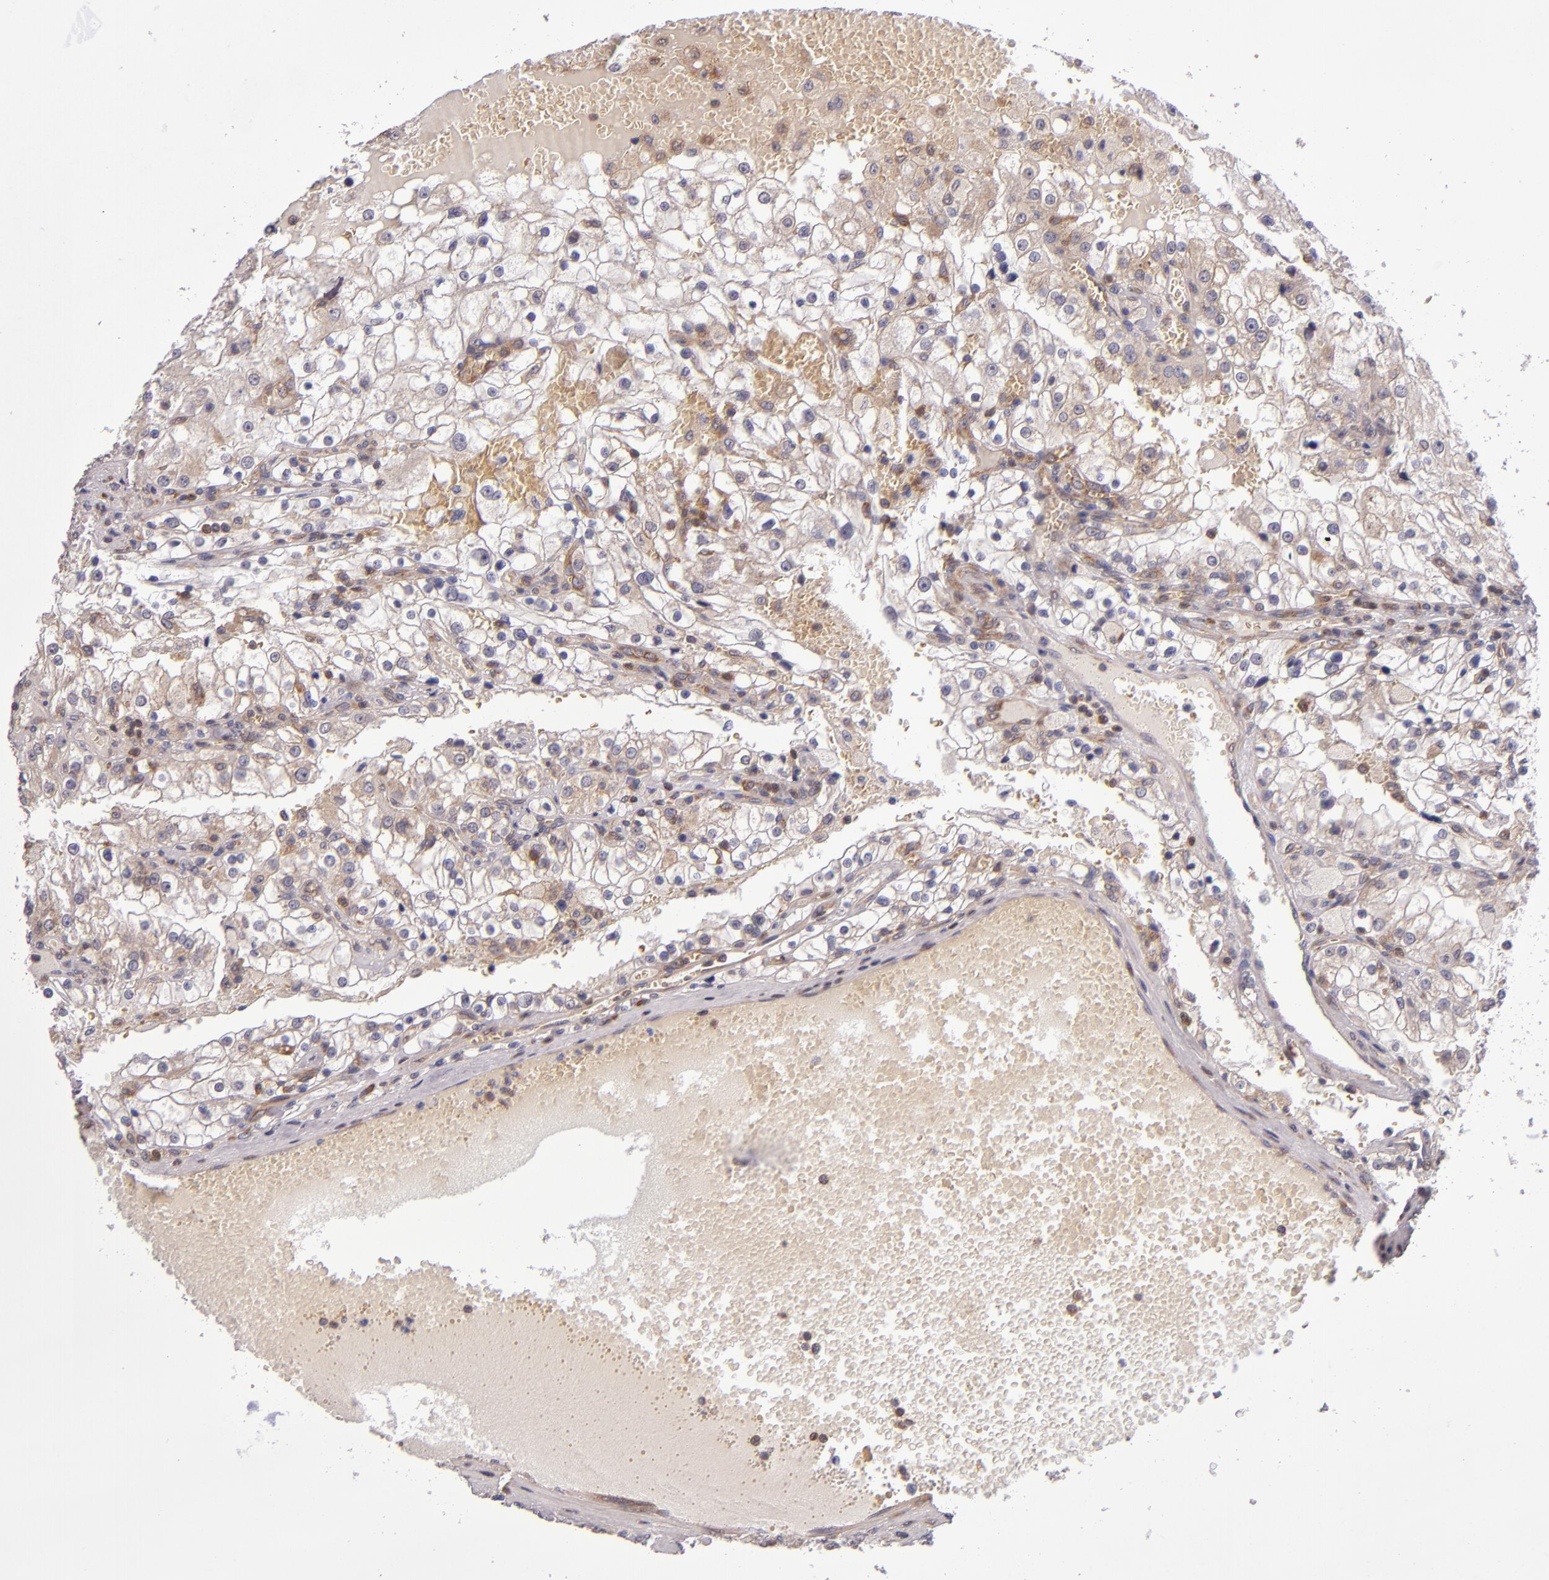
{"staining": {"intensity": "moderate", "quantity": ">75%", "location": "cytoplasmic/membranous"}, "tissue": "renal cancer", "cell_type": "Tumor cells", "image_type": "cancer", "snomed": [{"axis": "morphology", "description": "Adenocarcinoma, NOS"}, {"axis": "topography", "description": "Kidney"}], "caption": "Immunohistochemistry (IHC) micrograph of neoplastic tissue: human renal cancer stained using immunohistochemistry displays medium levels of moderate protein expression localized specifically in the cytoplasmic/membranous of tumor cells, appearing as a cytoplasmic/membranous brown color.", "gene": "EIF4ENIF1", "patient": {"sex": "female", "age": 74}}